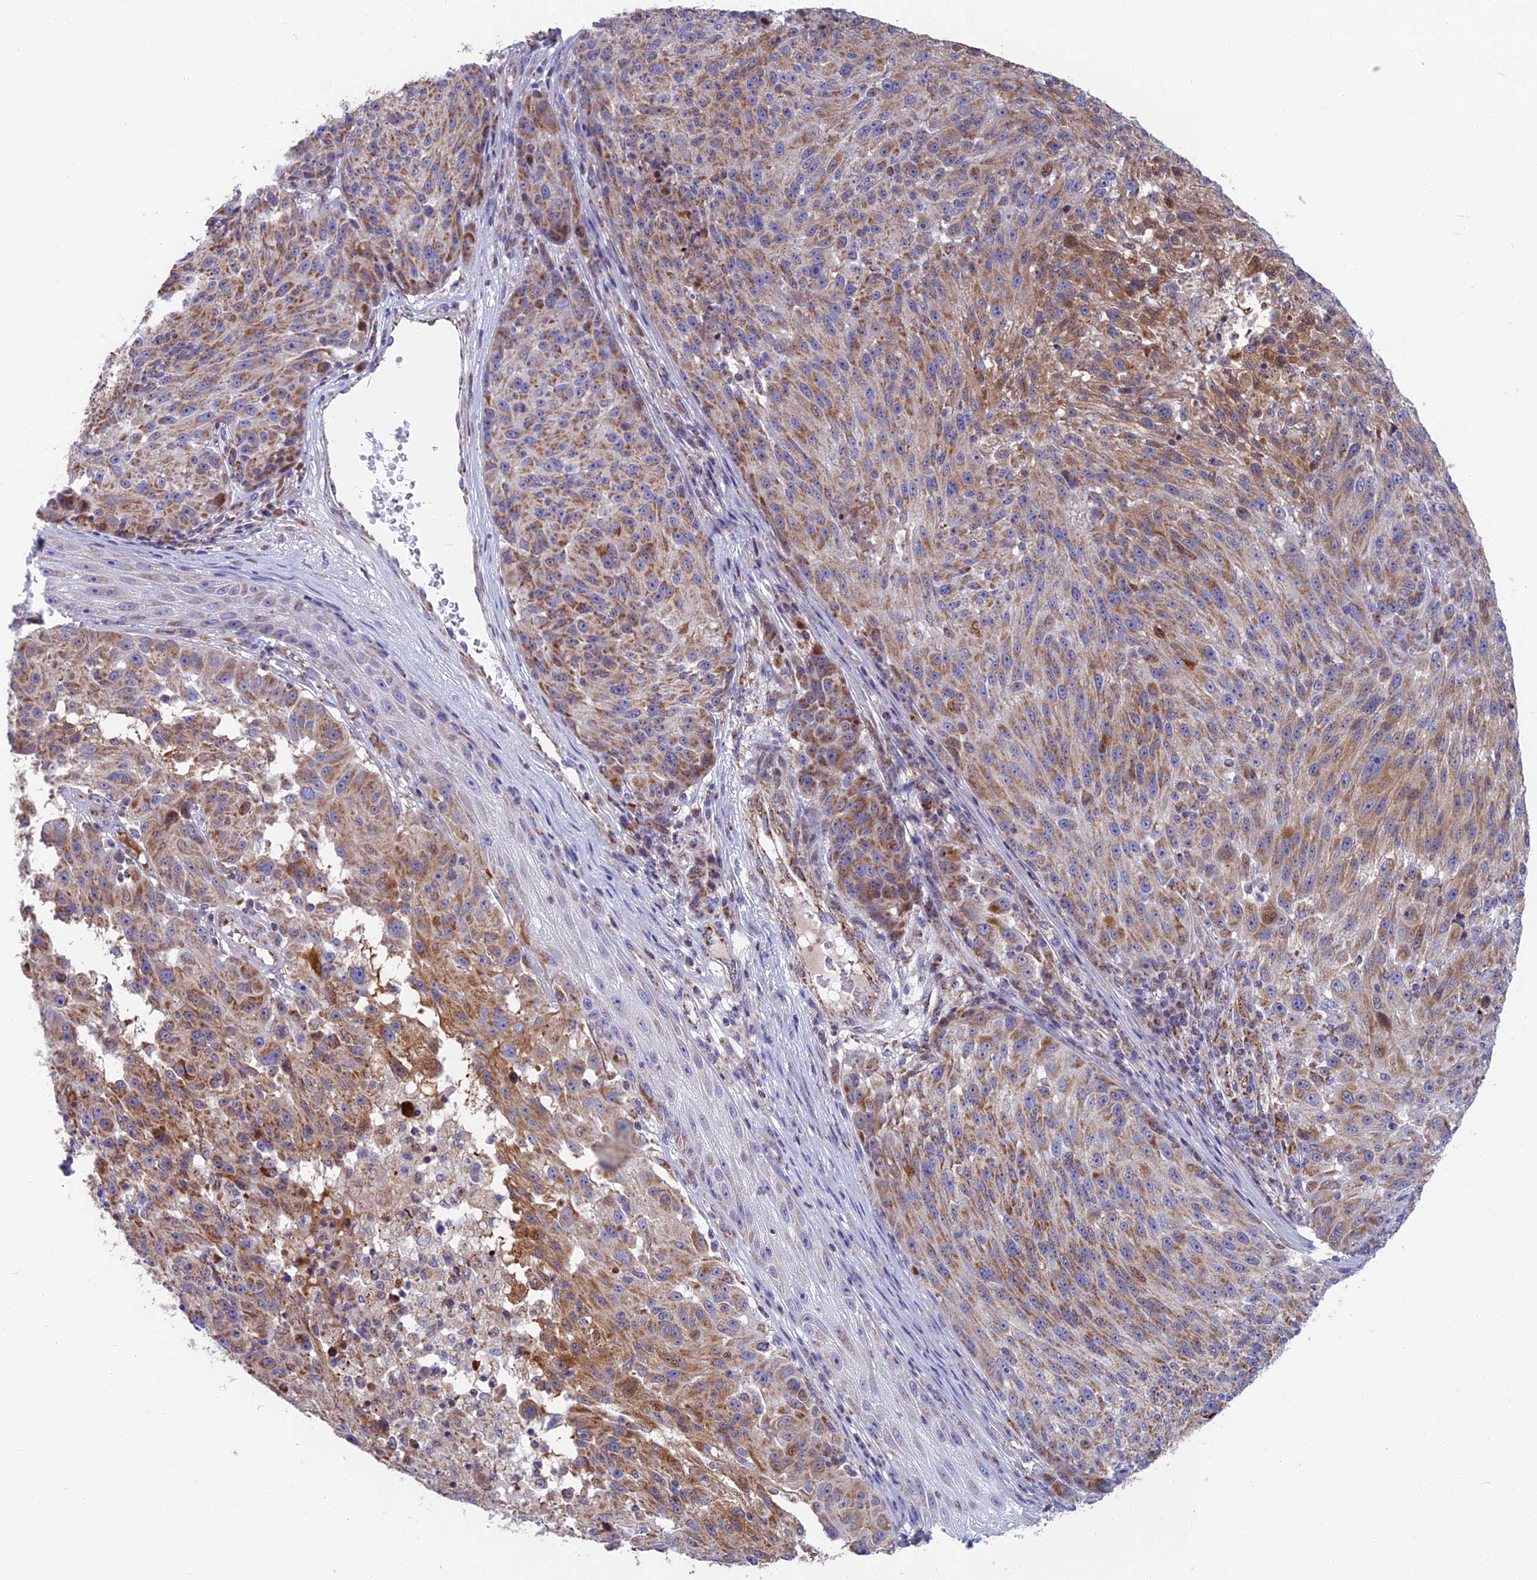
{"staining": {"intensity": "moderate", "quantity": ">75%", "location": "cytoplasmic/membranous"}, "tissue": "melanoma", "cell_type": "Tumor cells", "image_type": "cancer", "snomed": [{"axis": "morphology", "description": "Malignant melanoma, NOS"}, {"axis": "topography", "description": "Skin"}], "caption": "Immunohistochemical staining of human malignant melanoma exhibits medium levels of moderate cytoplasmic/membranous protein staining in about >75% of tumor cells.", "gene": "CS", "patient": {"sex": "male", "age": 53}}